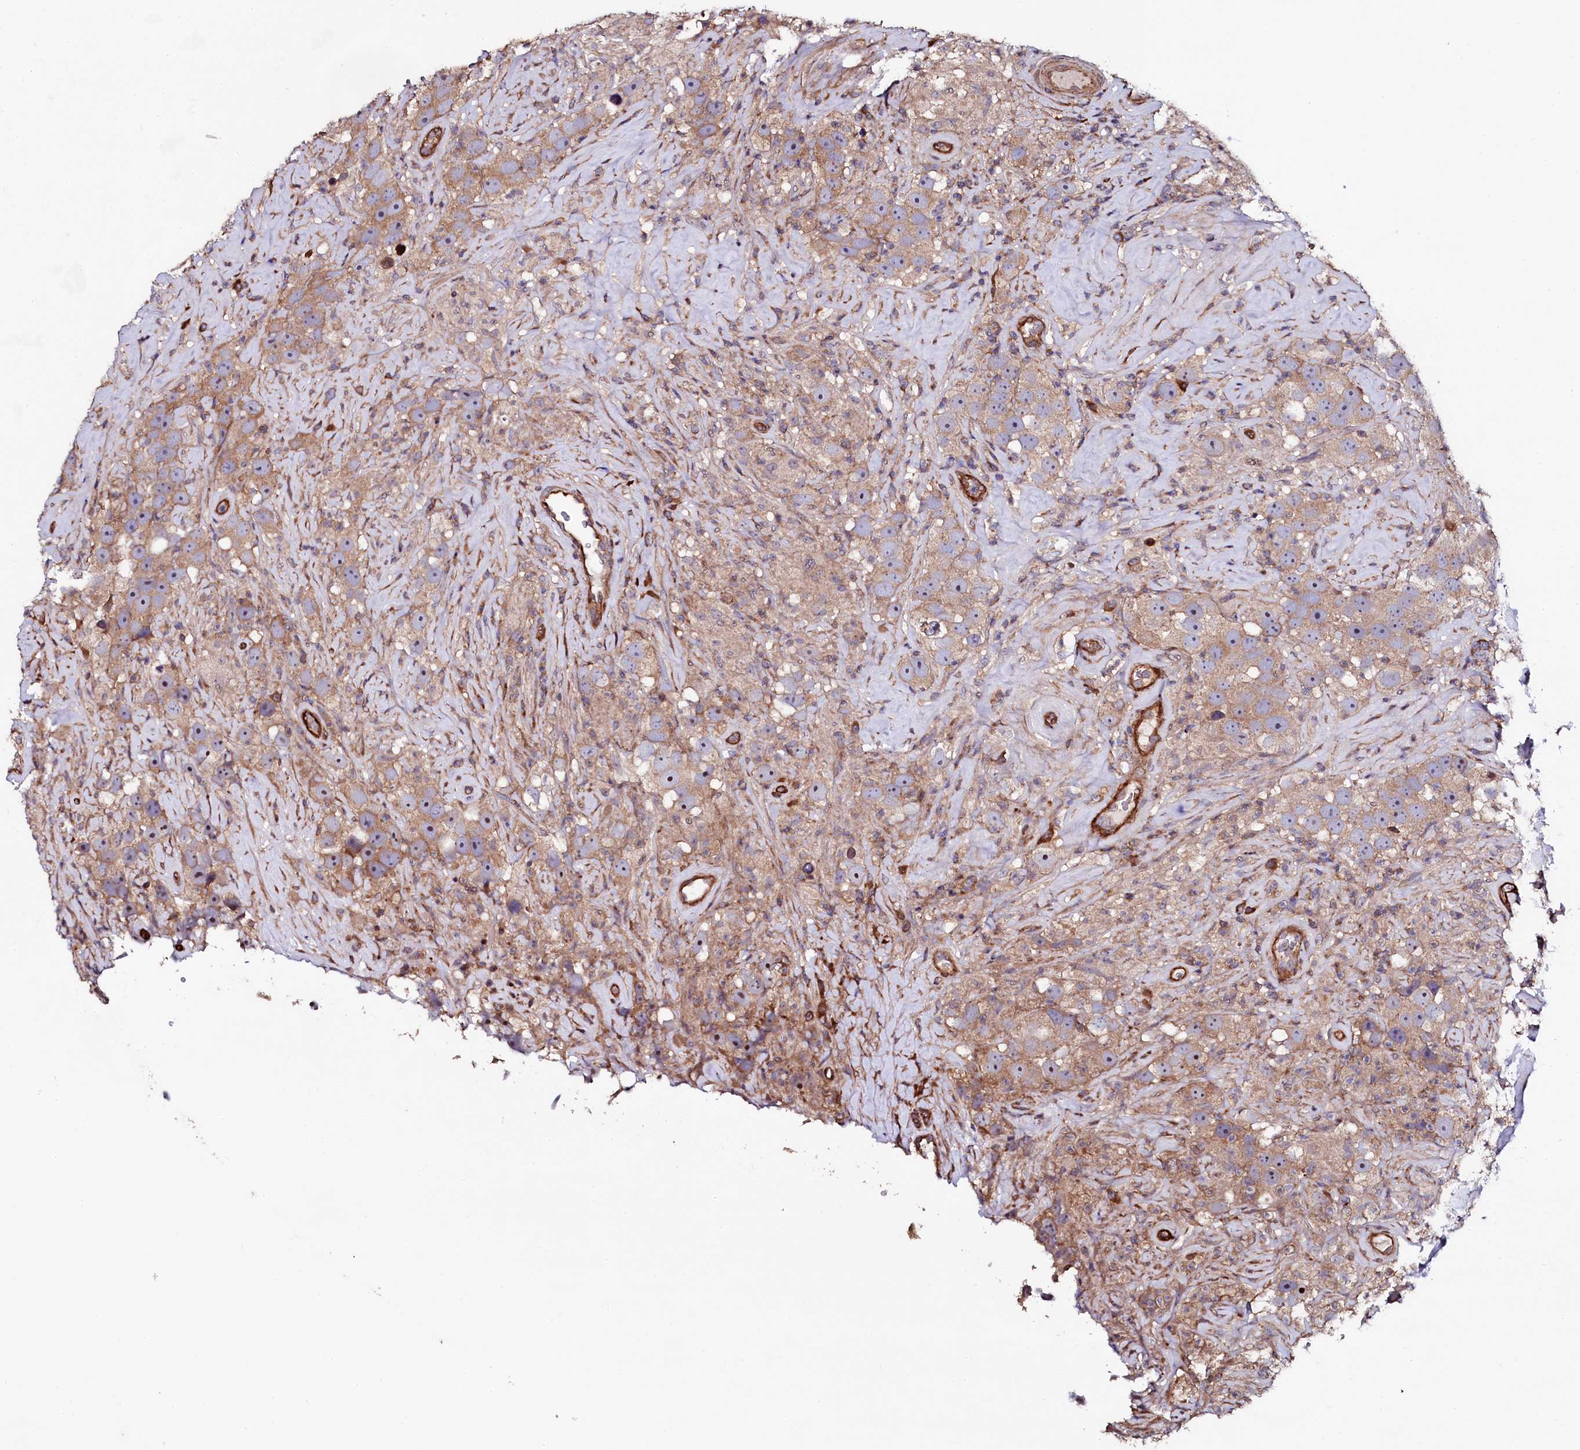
{"staining": {"intensity": "moderate", "quantity": ">75%", "location": "cytoplasmic/membranous"}, "tissue": "testis cancer", "cell_type": "Tumor cells", "image_type": "cancer", "snomed": [{"axis": "morphology", "description": "Seminoma, NOS"}, {"axis": "topography", "description": "Testis"}], "caption": "DAB immunohistochemical staining of human testis seminoma reveals moderate cytoplasmic/membranous protein positivity in about >75% of tumor cells.", "gene": "USPL1", "patient": {"sex": "male", "age": 49}}